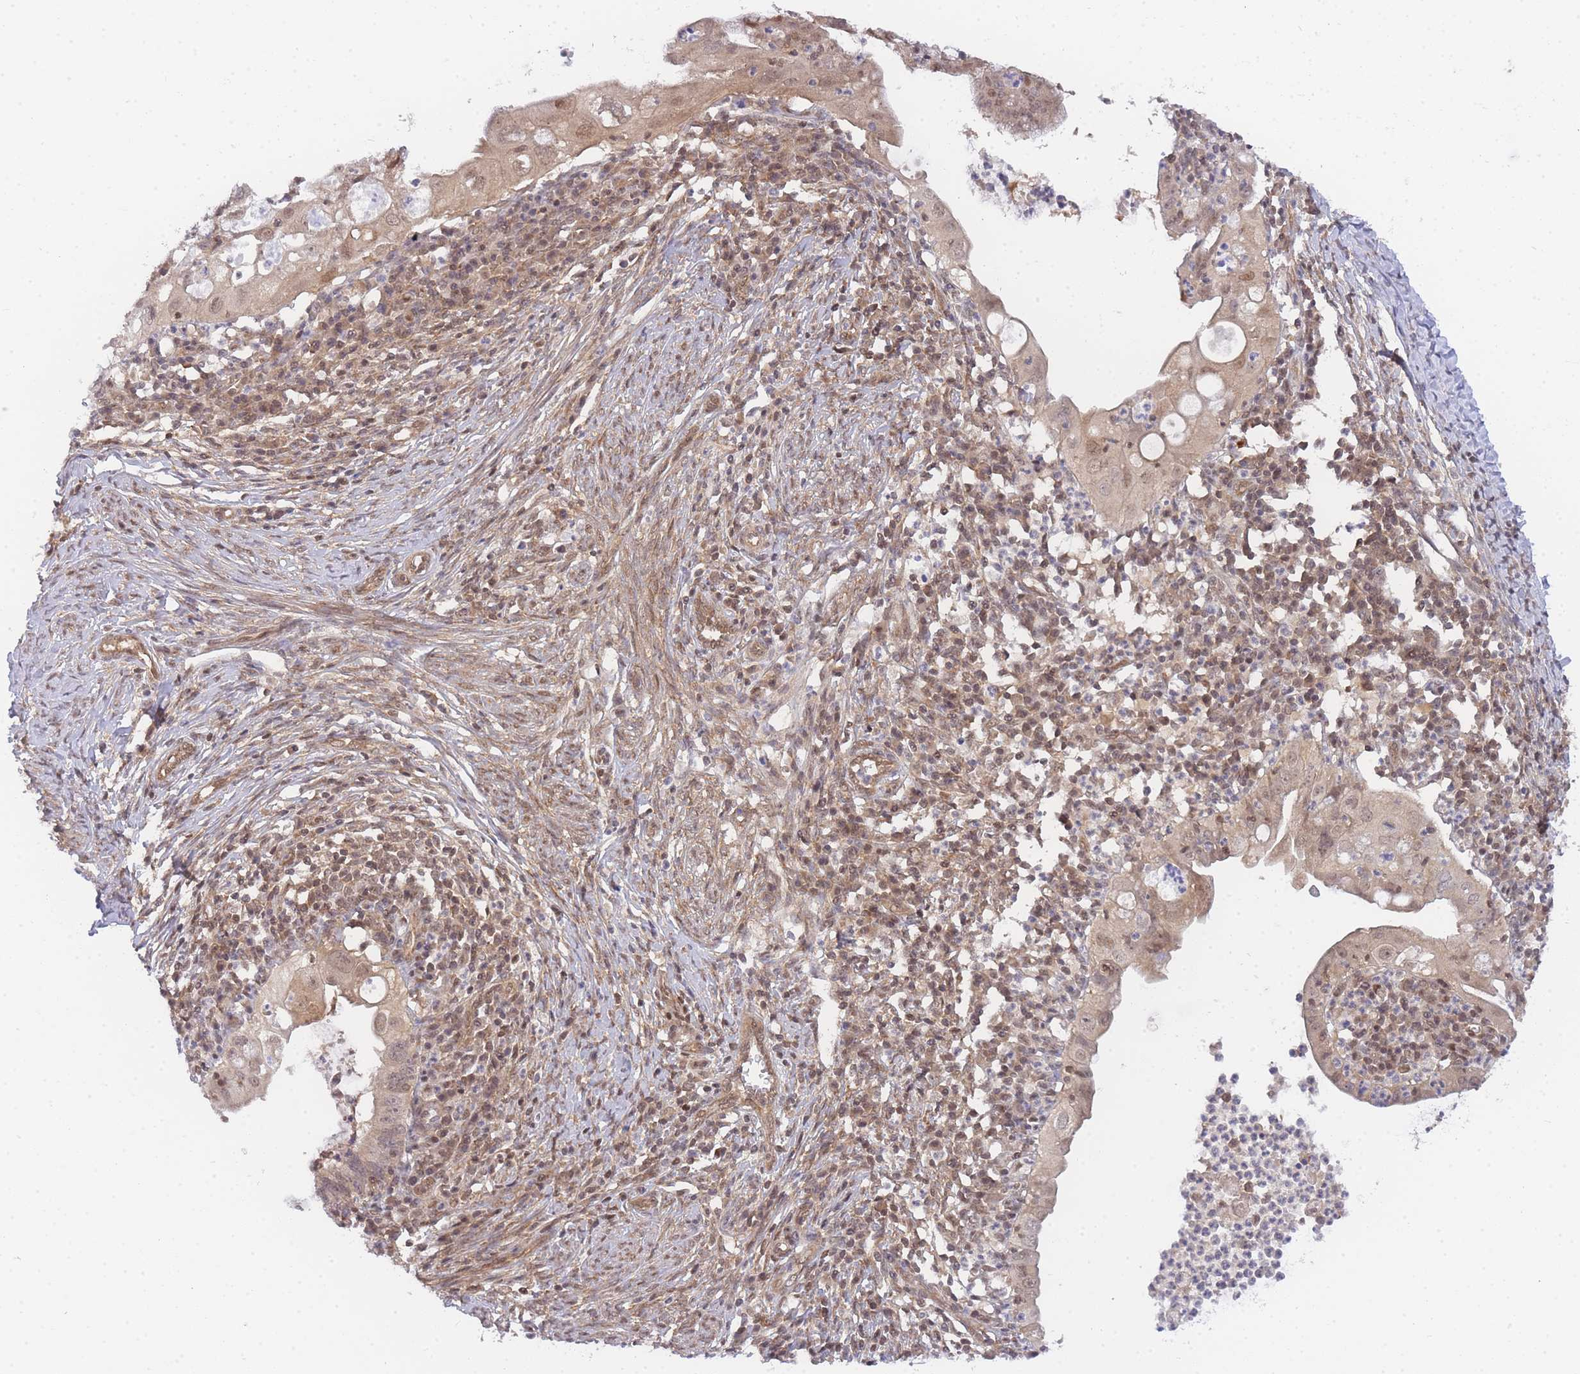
{"staining": {"intensity": "weak", "quantity": "25%-75%", "location": "cytoplasmic/membranous,nuclear"}, "tissue": "cervical cancer", "cell_type": "Tumor cells", "image_type": "cancer", "snomed": [{"axis": "morphology", "description": "Adenocarcinoma, NOS"}, {"axis": "topography", "description": "Cervix"}], "caption": "Protein expression analysis of adenocarcinoma (cervical) shows weak cytoplasmic/membranous and nuclear positivity in approximately 25%-75% of tumor cells.", "gene": "KIAA1191", "patient": {"sex": "female", "age": 36}}